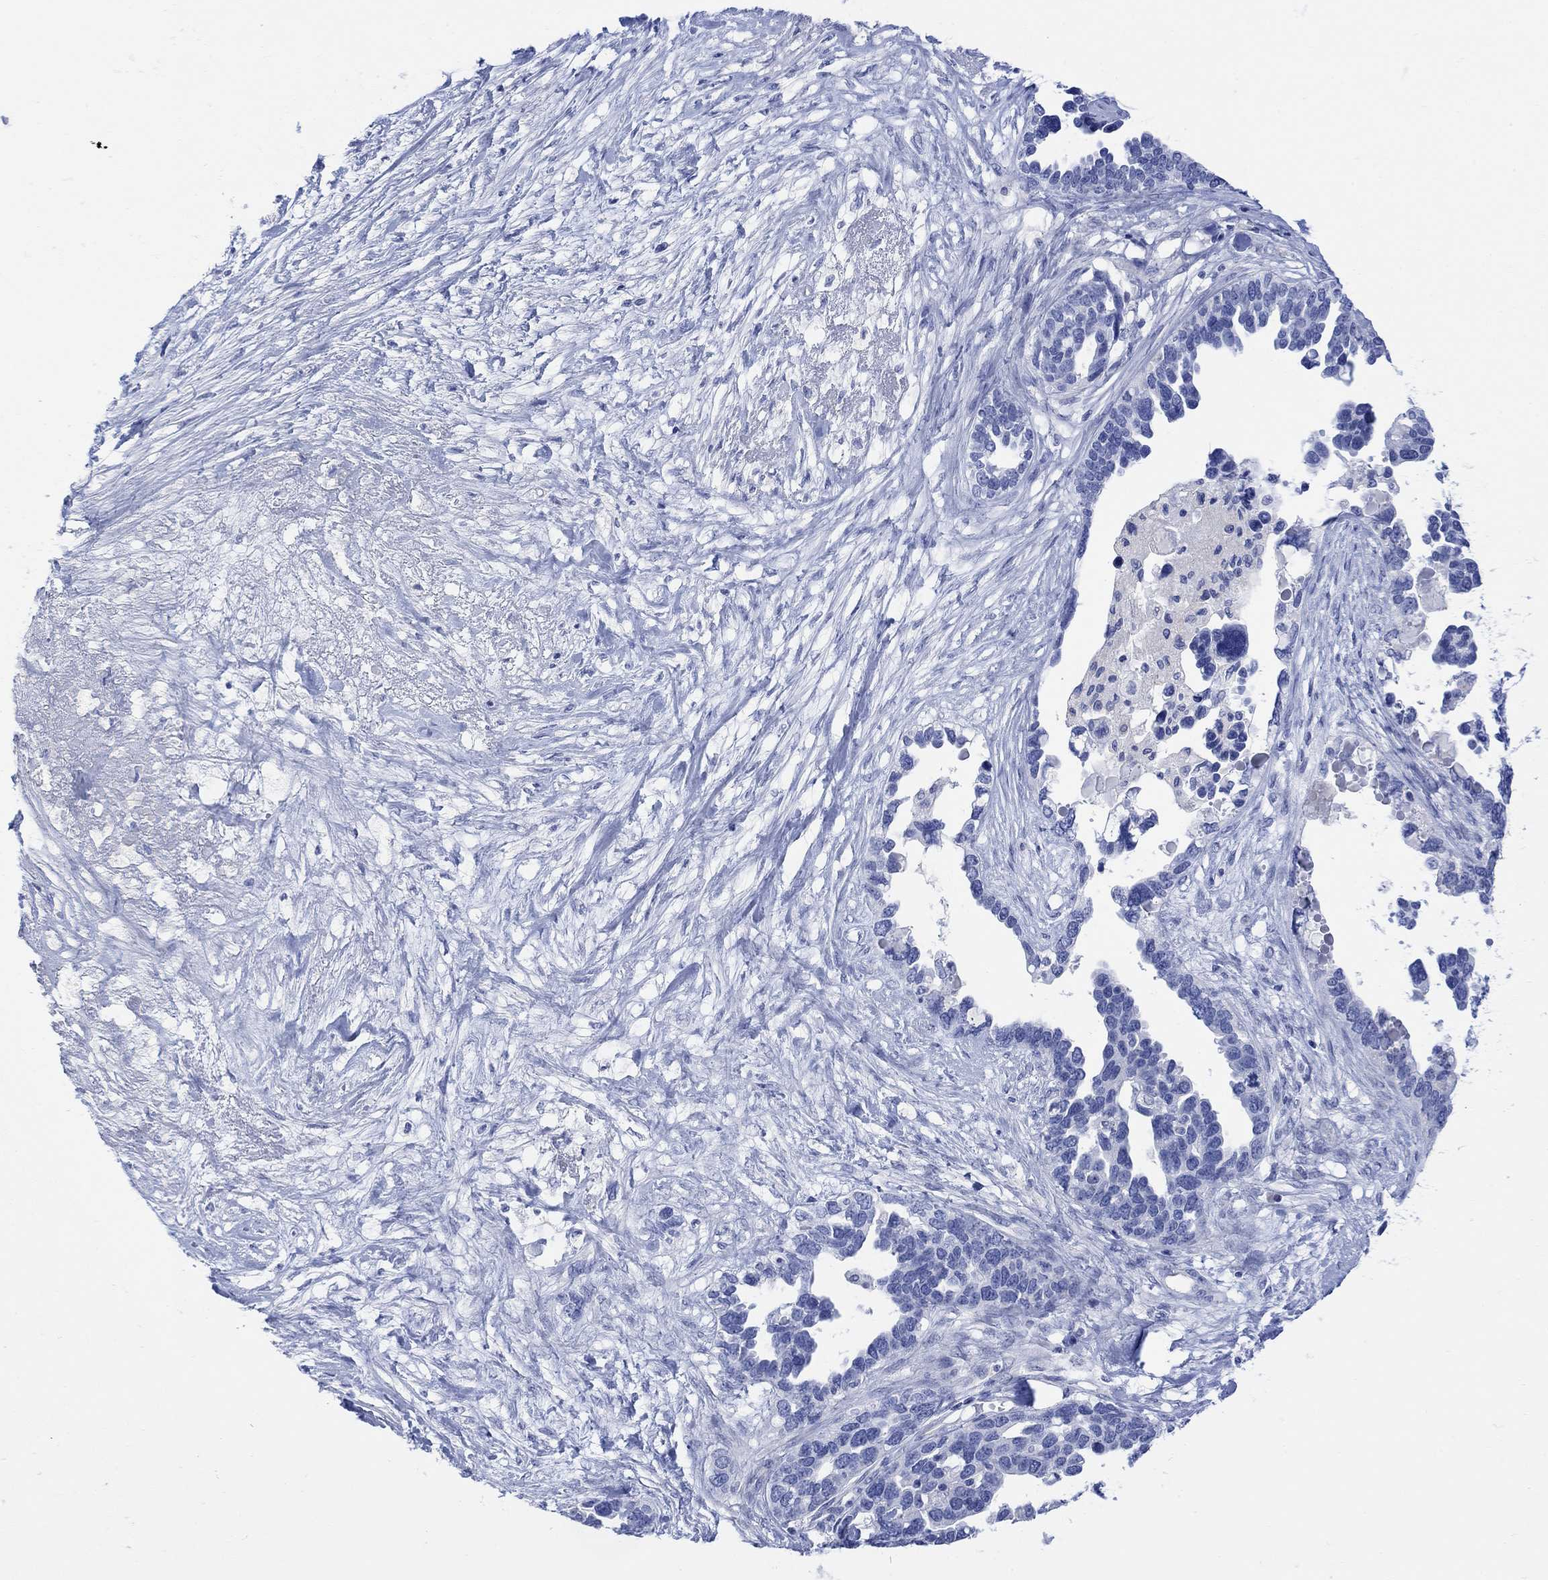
{"staining": {"intensity": "negative", "quantity": "none", "location": "none"}, "tissue": "ovarian cancer", "cell_type": "Tumor cells", "image_type": "cancer", "snomed": [{"axis": "morphology", "description": "Cystadenocarcinoma, serous, NOS"}, {"axis": "topography", "description": "Ovary"}], "caption": "High magnification brightfield microscopy of serous cystadenocarcinoma (ovarian) stained with DAB (brown) and counterstained with hematoxylin (blue): tumor cells show no significant expression. The staining is performed using DAB (3,3'-diaminobenzidine) brown chromogen with nuclei counter-stained in using hematoxylin.", "gene": "GNG13", "patient": {"sex": "female", "age": 54}}